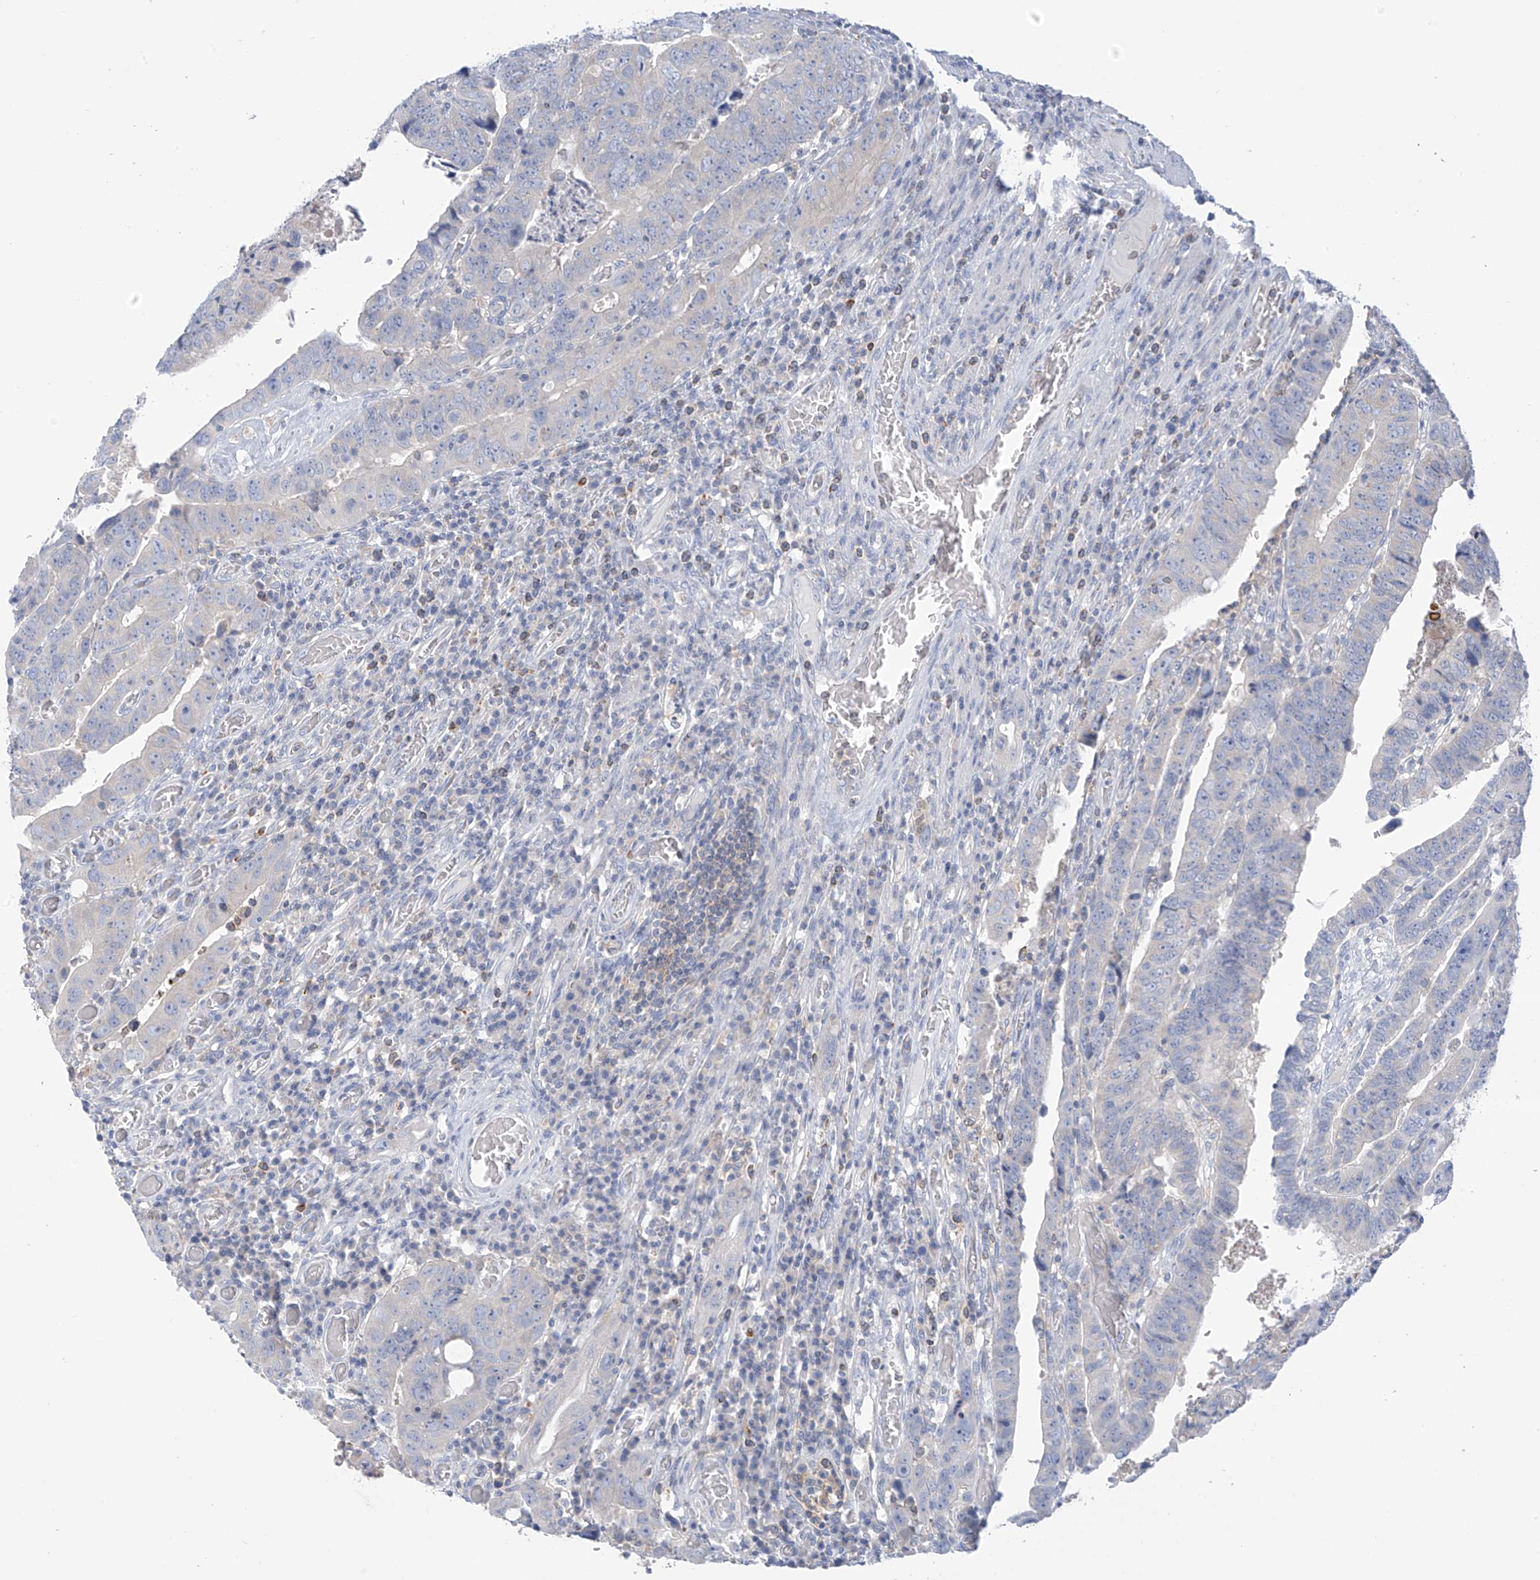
{"staining": {"intensity": "negative", "quantity": "none", "location": "none"}, "tissue": "colorectal cancer", "cell_type": "Tumor cells", "image_type": "cancer", "snomed": [{"axis": "morphology", "description": "Normal tissue, NOS"}, {"axis": "morphology", "description": "Adenocarcinoma, NOS"}, {"axis": "topography", "description": "Rectum"}], "caption": "This is an IHC histopathology image of colorectal adenocarcinoma. There is no staining in tumor cells.", "gene": "SLC6A12", "patient": {"sex": "female", "age": 65}}